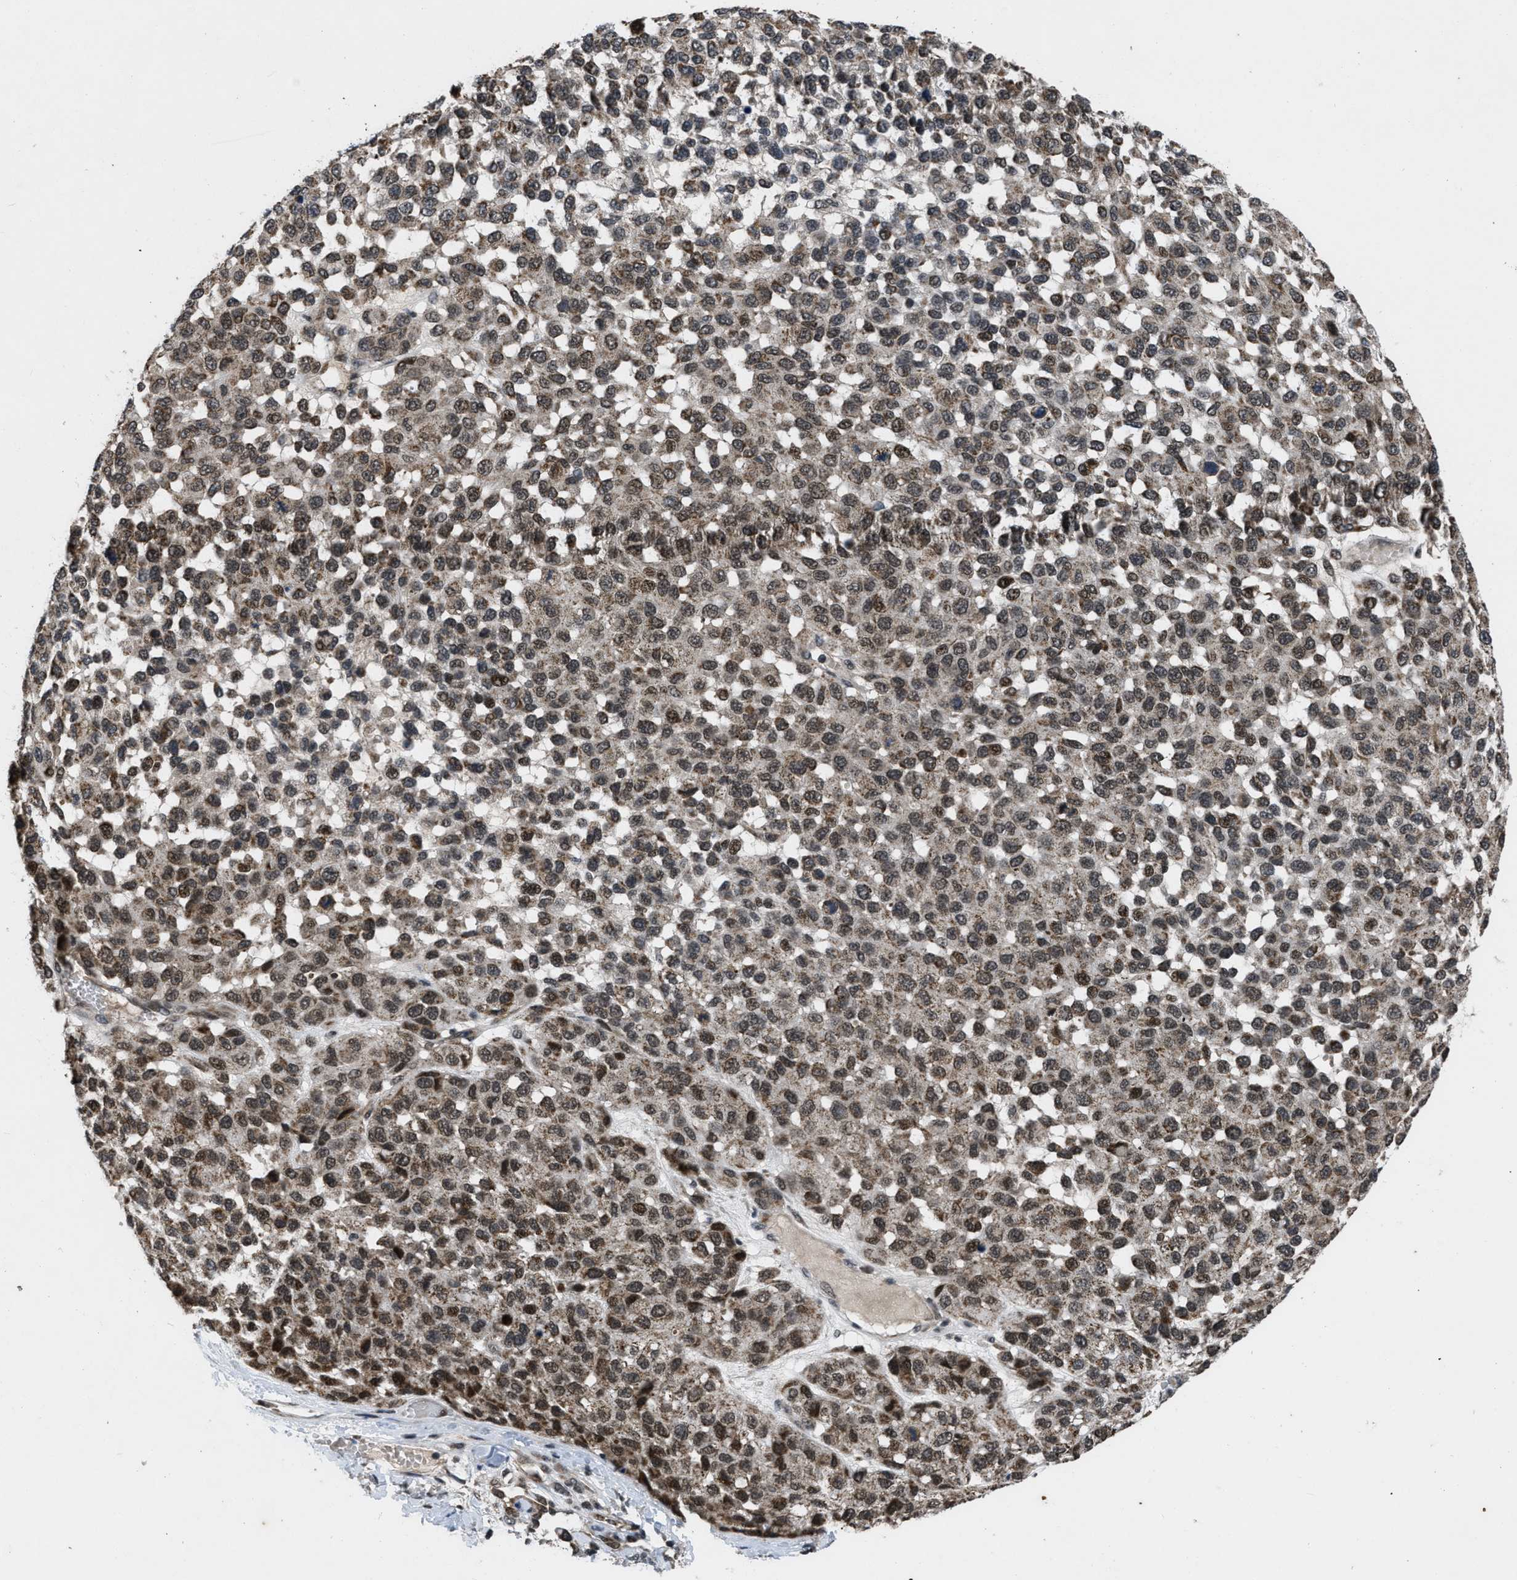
{"staining": {"intensity": "weak", "quantity": "25%-75%", "location": "nuclear"}, "tissue": "melanoma", "cell_type": "Tumor cells", "image_type": "cancer", "snomed": [{"axis": "morphology", "description": "Malignant melanoma, NOS"}, {"axis": "topography", "description": "Skin"}], "caption": "Melanoma tissue displays weak nuclear staining in about 25%-75% of tumor cells", "gene": "ZNHIT1", "patient": {"sex": "male", "age": 62}}